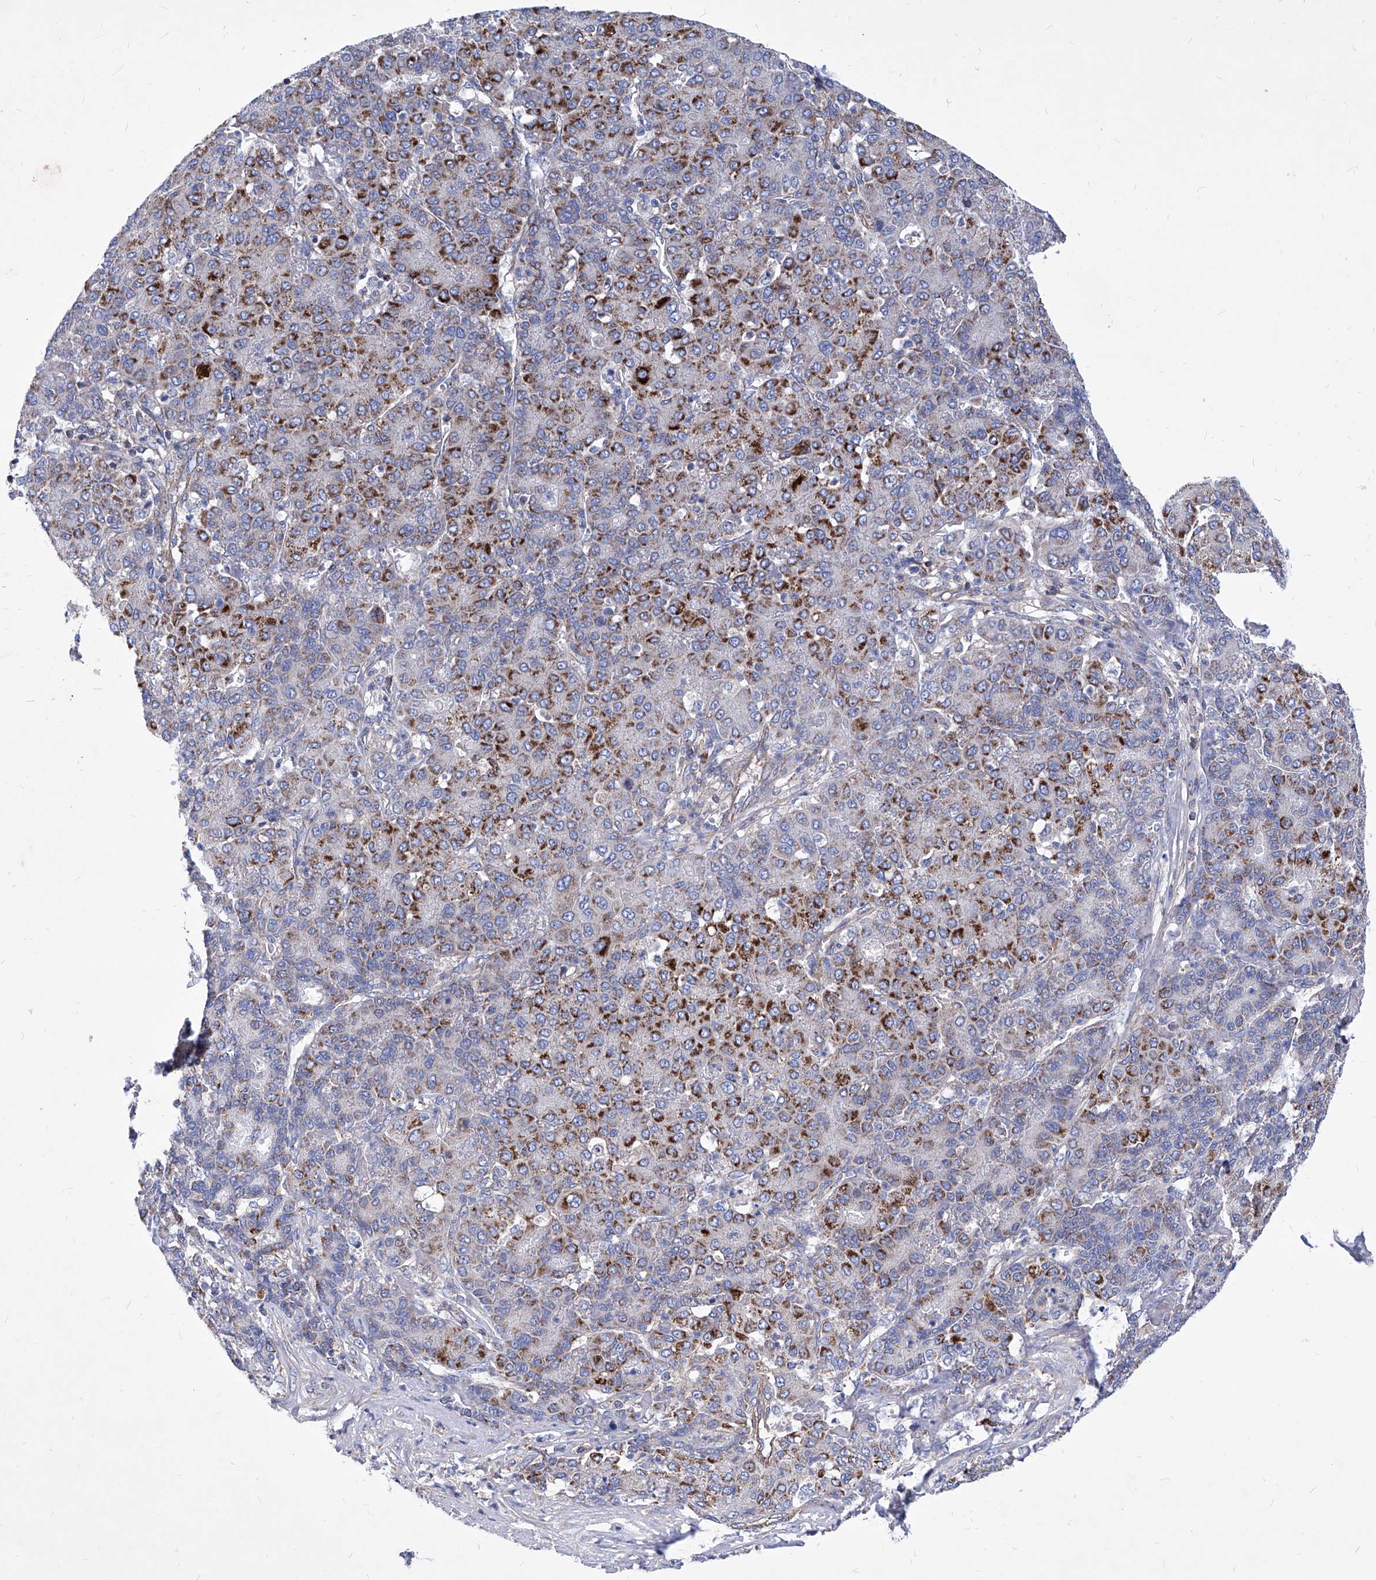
{"staining": {"intensity": "strong", "quantity": ">75%", "location": "cytoplasmic/membranous"}, "tissue": "liver cancer", "cell_type": "Tumor cells", "image_type": "cancer", "snomed": [{"axis": "morphology", "description": "Carcinoma, Hepatocellular, NOS"}, {"axis": "topography", "description": "Liver"}], "caption": "Protein positivity by immunohistochemistry exhibits strong cytoplasmic/membranous staining in about >75% of tumor cells in liver cancer (hepatocellular carcinoma).", "gene": "HRNR", "patient": {"sex": "male", "age": 65}}